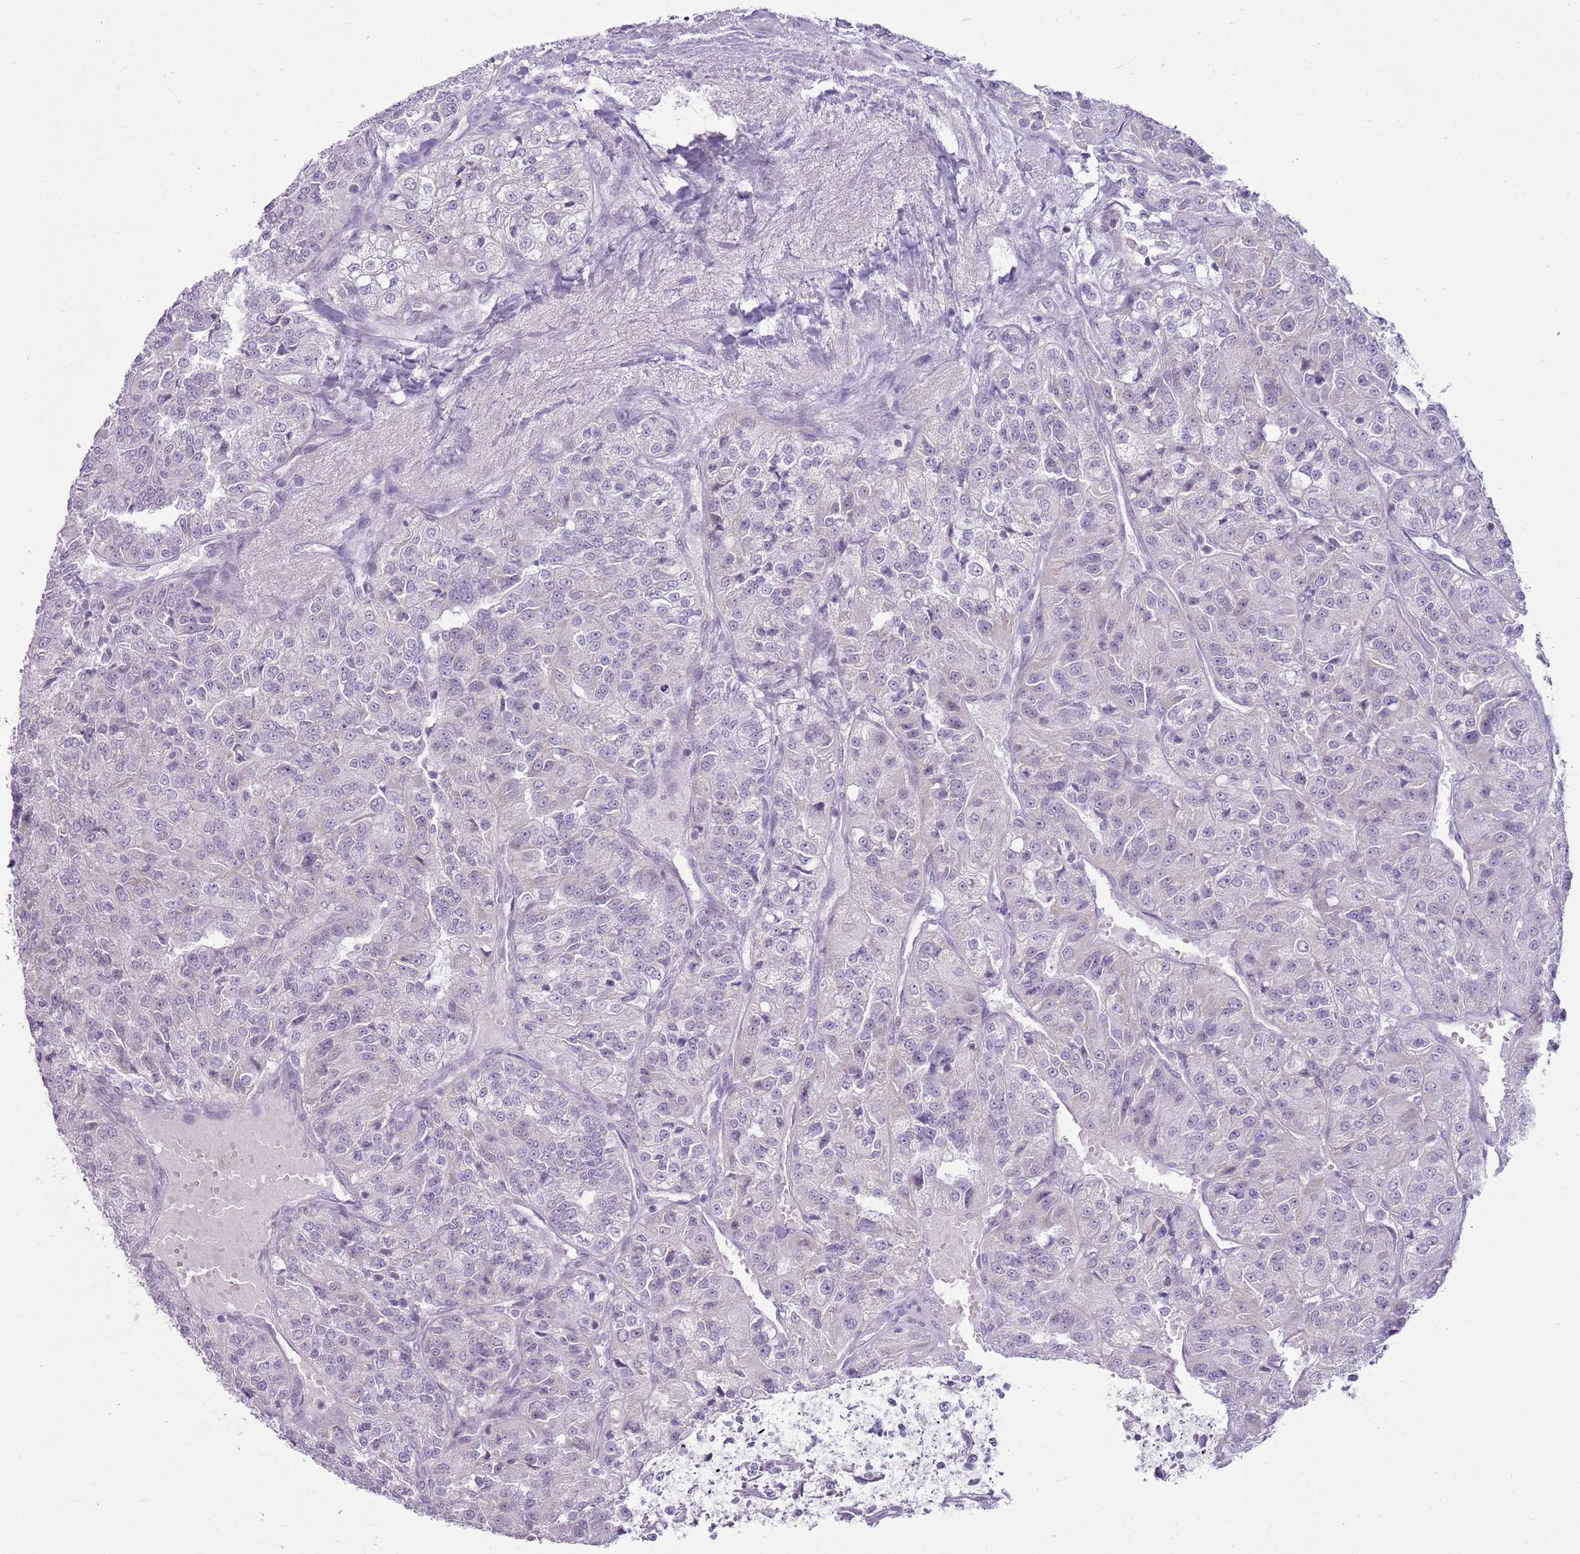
{"staining": {"intensity": "negative", "quantity": "none", "location": "none"}, "tissue": "renal cancer", "cell_type": "Tumor cells", "image_type": "cancer", "snomed": [{"axis": "morphology", "description": "Adenocarcinoma, NOS"}, {"axis": "topography", "description": "Kidney"}], "caption": "The histopathology image demonstrates no significant positivity in tumor cells of adenocarcinoma (renal).", "gene": "RPL3L", "patient": {"sex": "female", "age": 63}}